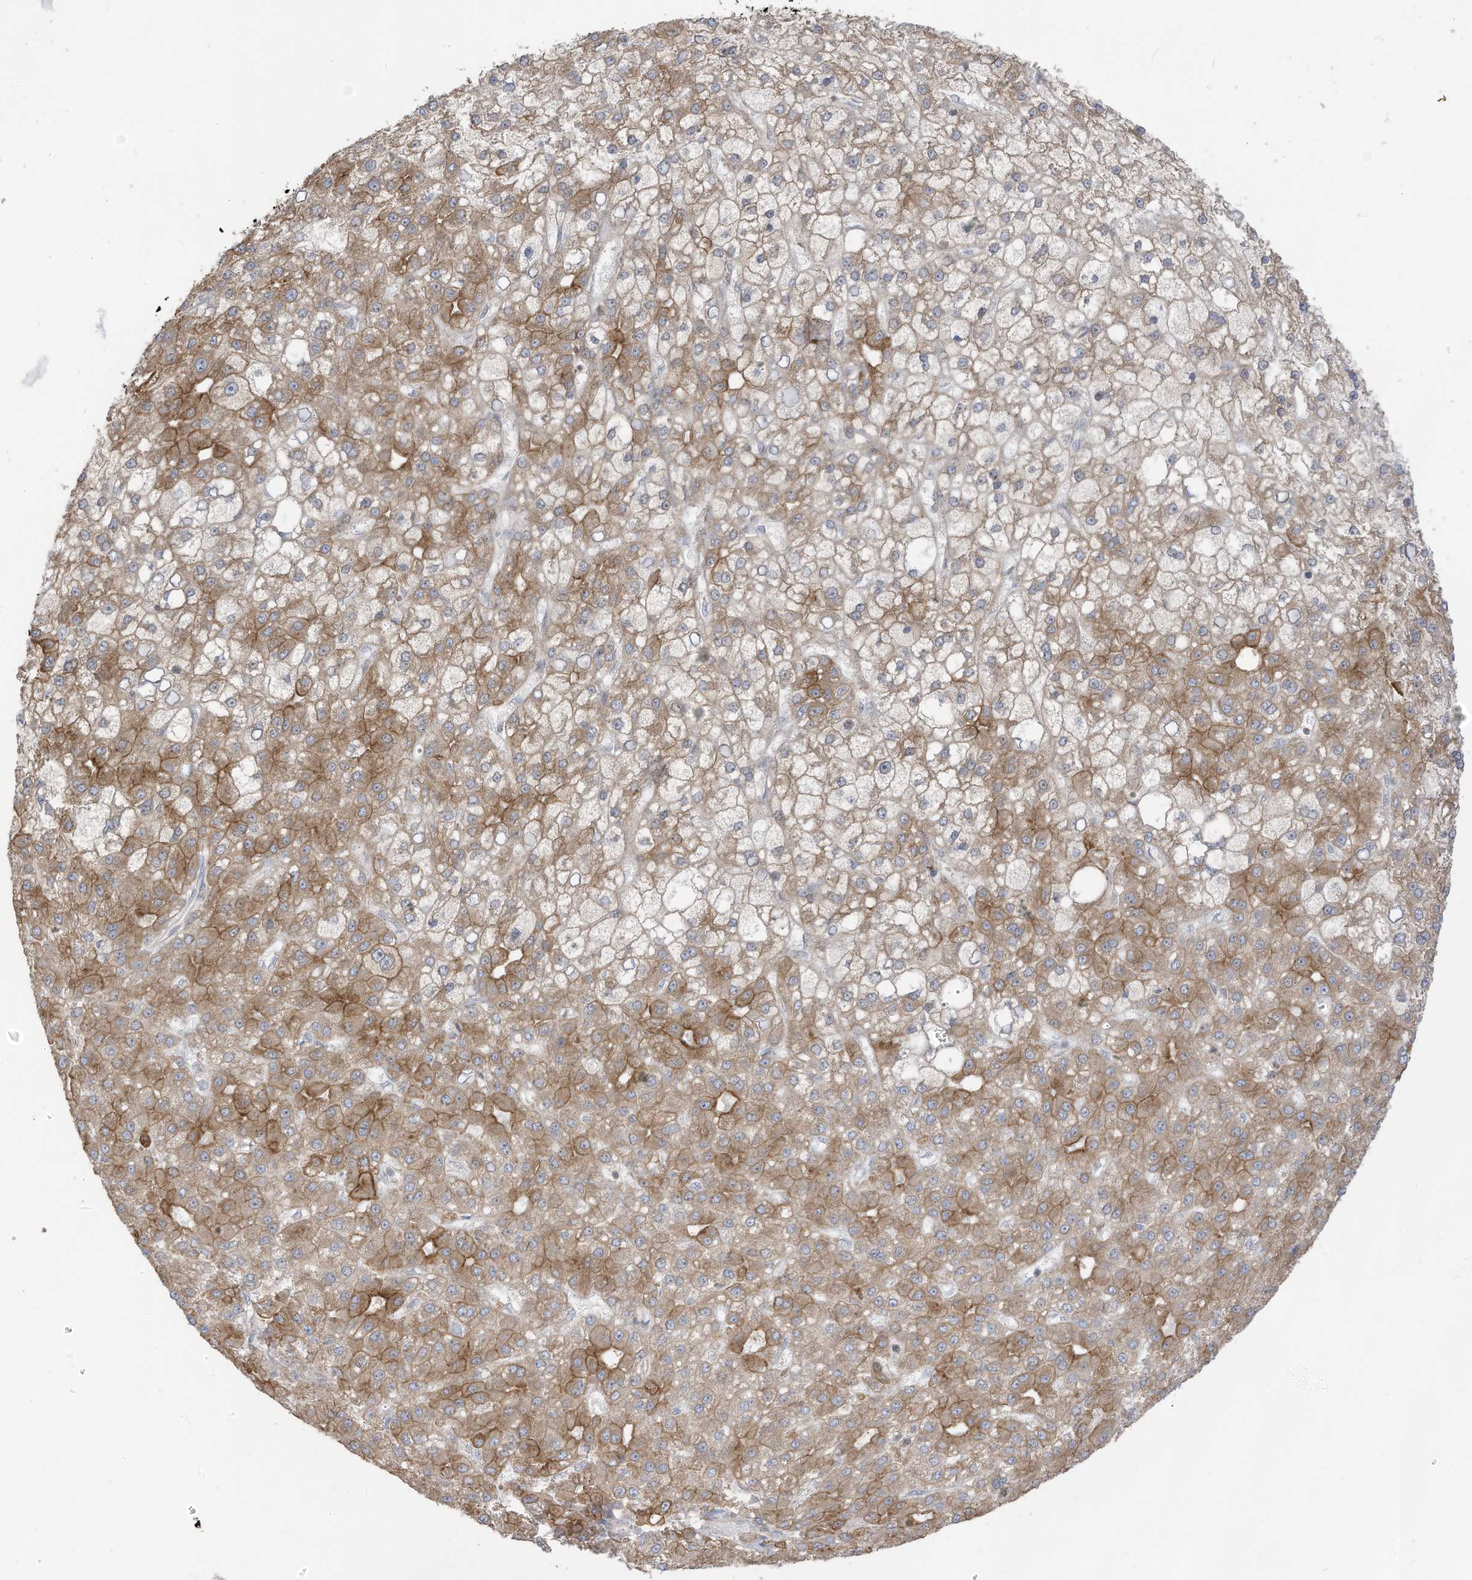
{"staining": {"intensity": "moderate", "quantity": ">75%", "location": "cytoplasmic/membranous"}, "tissue": "liver cancer", "cell_type": "Tumor cells", "image_type": "cancer", "snomed": [{"axis": "morphology", "description": "Carcinoma, Hepatocellular, NOS"}, {"axis": "topography", "description": "Liver"}], "caption": "Immunohistochemical staining of human liver hepatocellular carcinoma shows moderate cytoplasmic/membranous protein staining in about >75% of tumor cells. Nuclei are stained in blue.", "gene": "CGAS", "patient": {"sex": "male", "age": 67}}